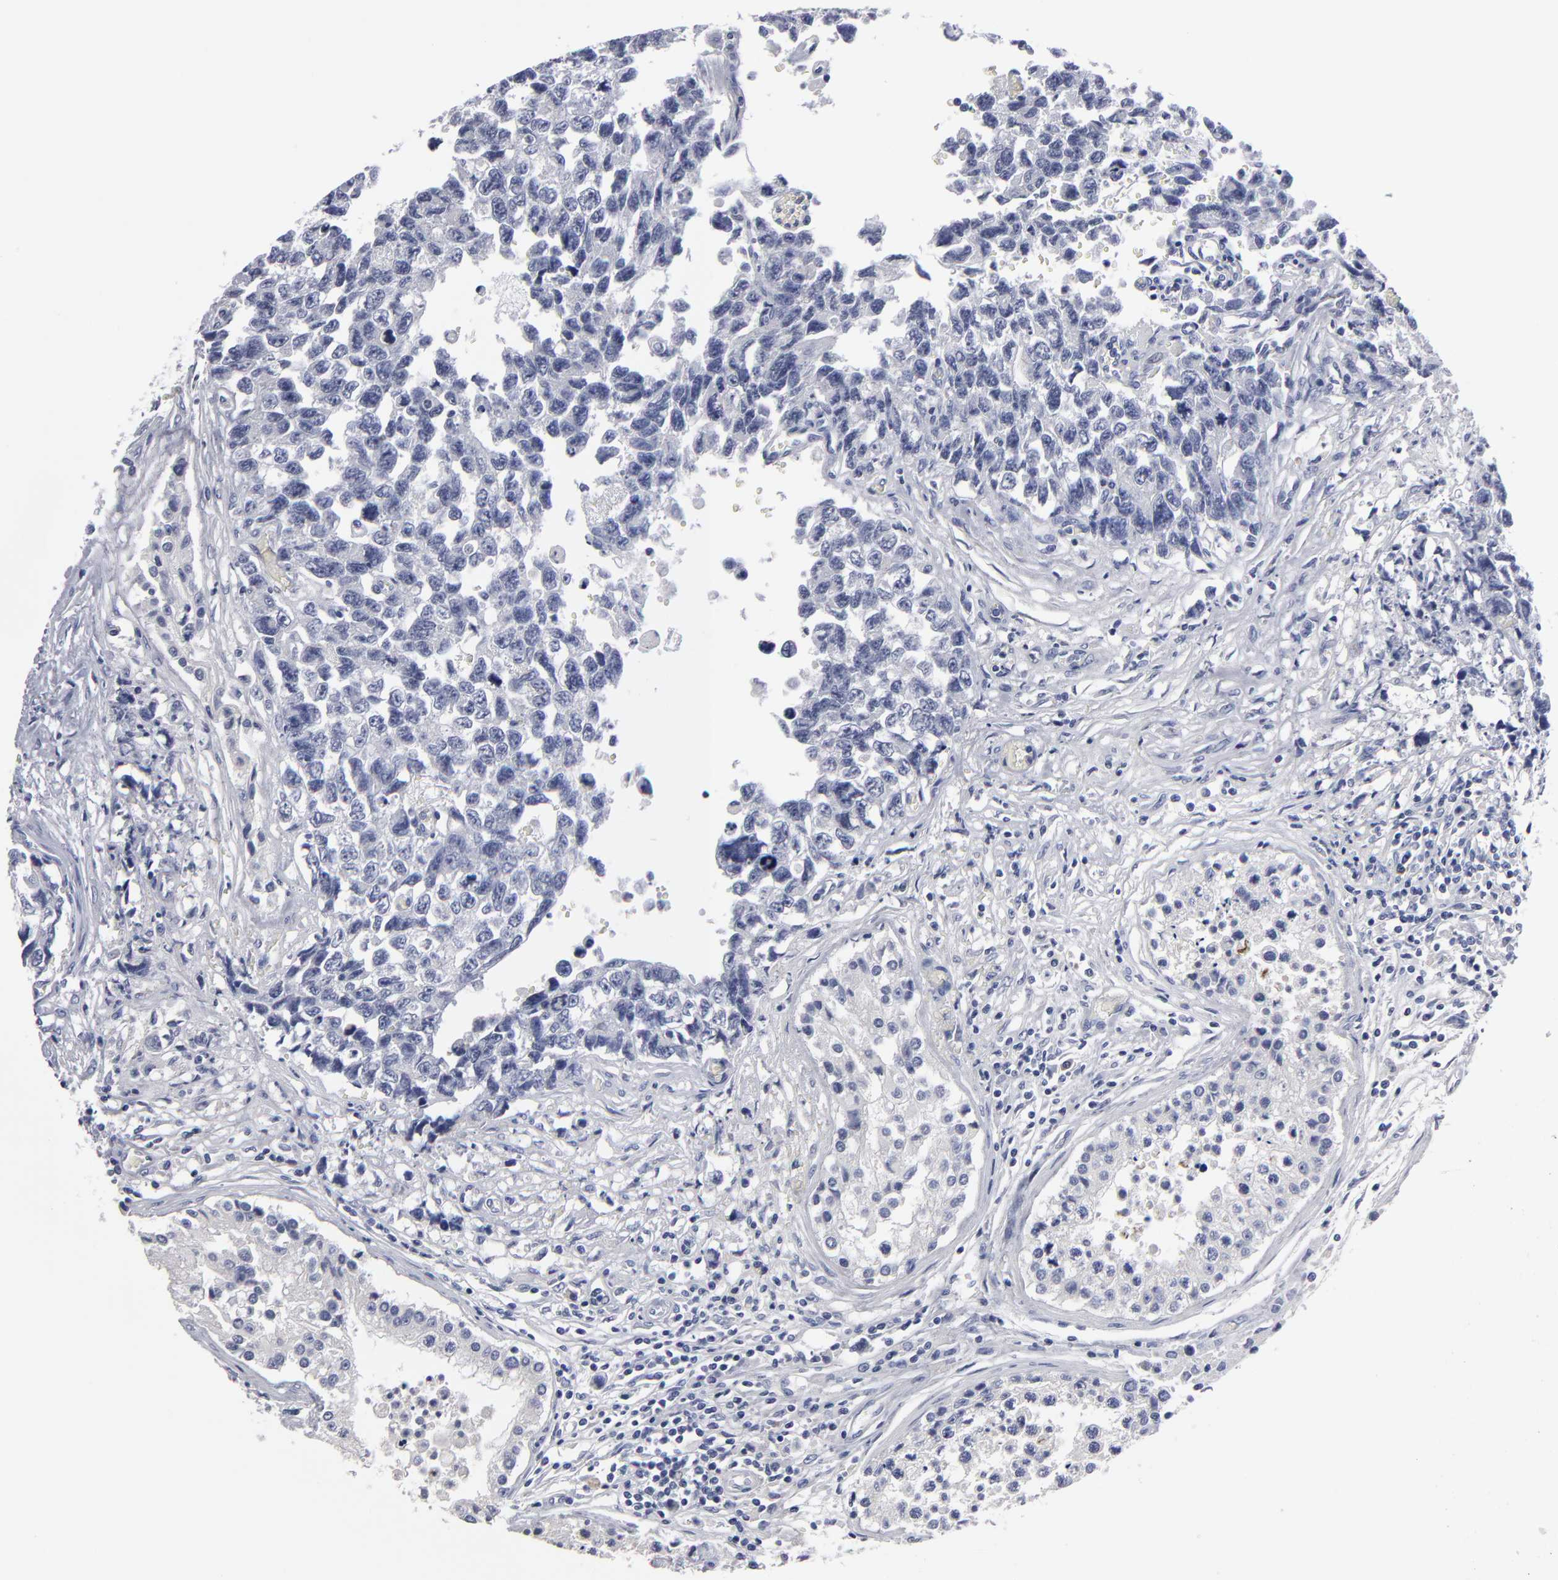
{"staining": {"intensity": "negative", "quantity": "none", "location": "none"}, "tissue": "testis cancer", "cell_type": "Tumor cells", "image_type": "cancer", "snomed": [{"axis": "morphology", "description": "Carcinoma, Embryonal, NOS"}, {"axis": "topography", "description": "Testis"}], "caption": "Immunohistochemical staining of human embryonal carcinoma (testis) displays no significant expression in tumor cells. (DAB IHC visualized using brightfield microscopy, high magnification).", "gene": "CCDC80", "patient": {"sex": "male", "age": 31}}